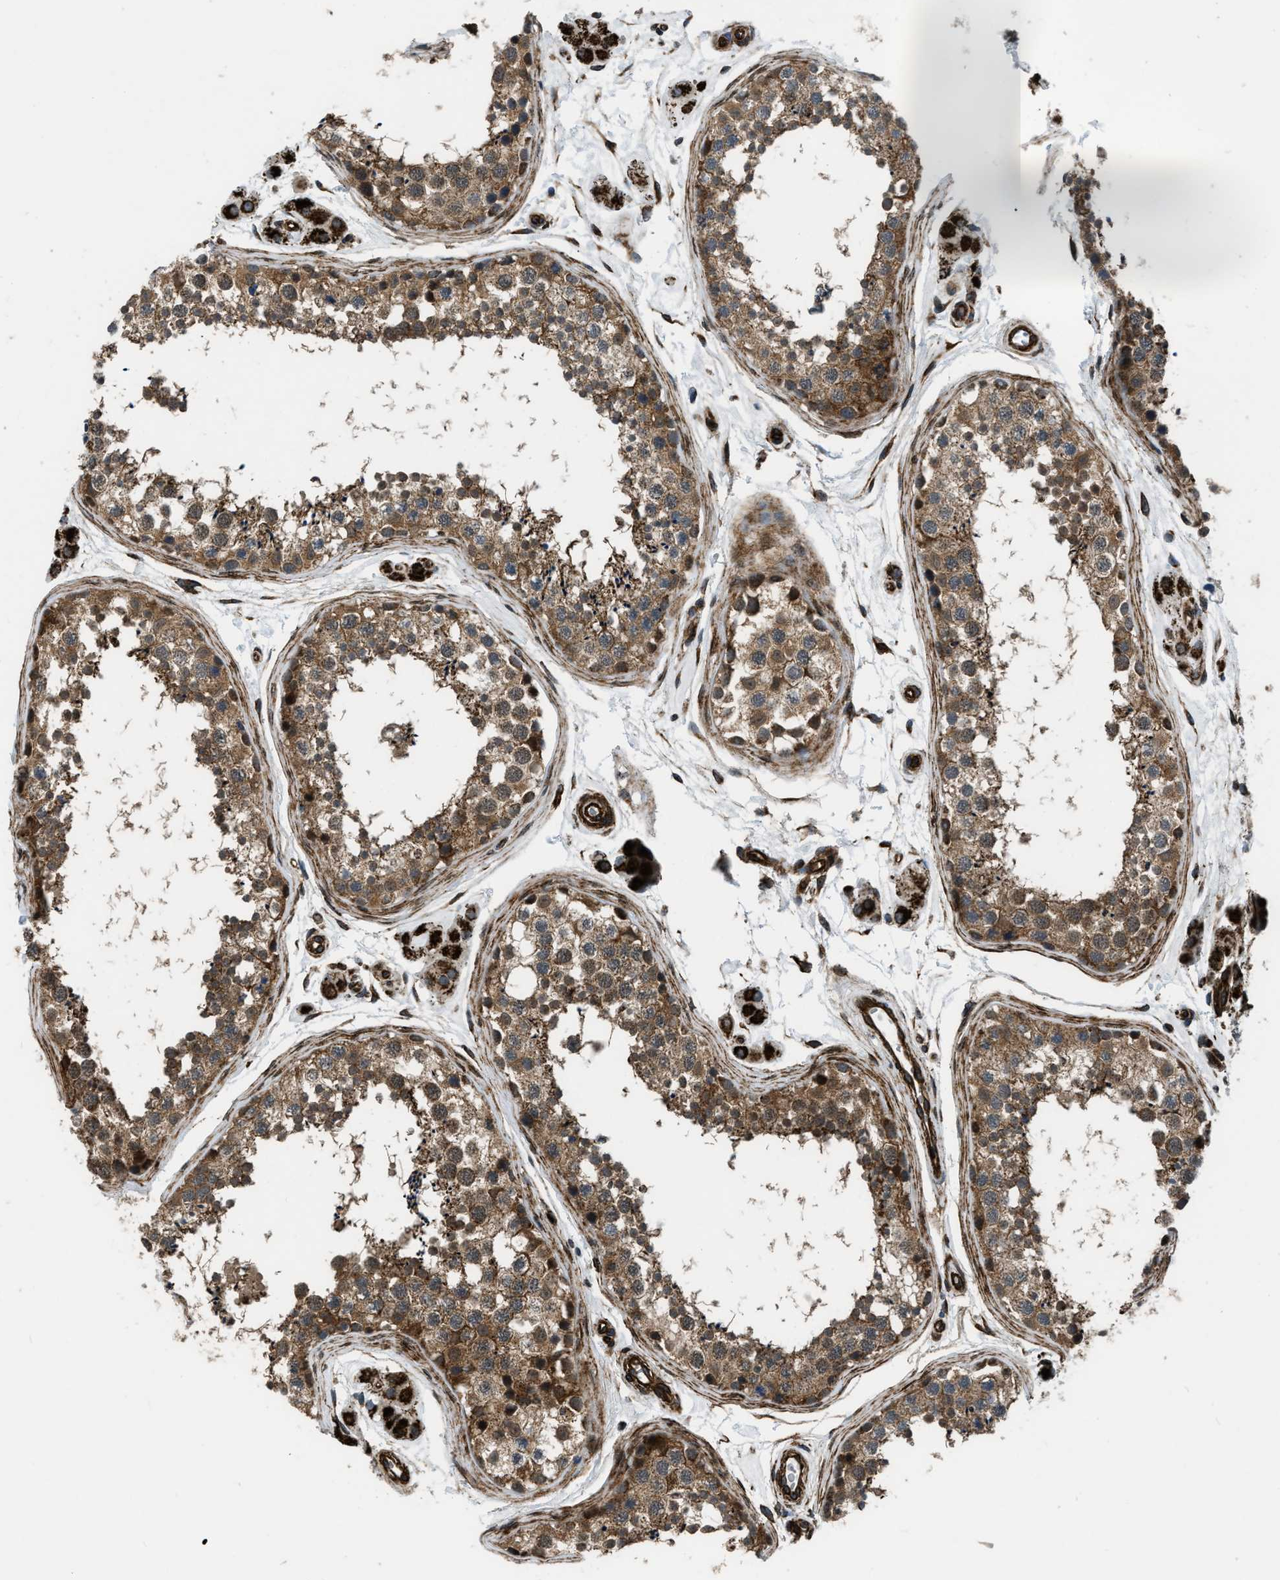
{"staining": {"intensity": "moderate", "quantity": ">75%", "location": "cytoplasmic/membranous"}, "tissue": "testis", "cell_type": "Cells in seminiferous ducts", "image_type": "normal", "snomed": [{"axis": "morphology", "description": "Normal tissue, NOS"}, {"axis": "topography", "description": "Testis"}], "caption": "DAB immunohistochemical staining of unremarkable human testis exhibits moderate cytoplasmic/membranous protein staining in about >75% of cells in seminiferous ducts. (brown staining indicates protein expression, while blue staining denotes nuclei).", "gene": "GSDME", "patient": {"sex": "male", "age": 56}}